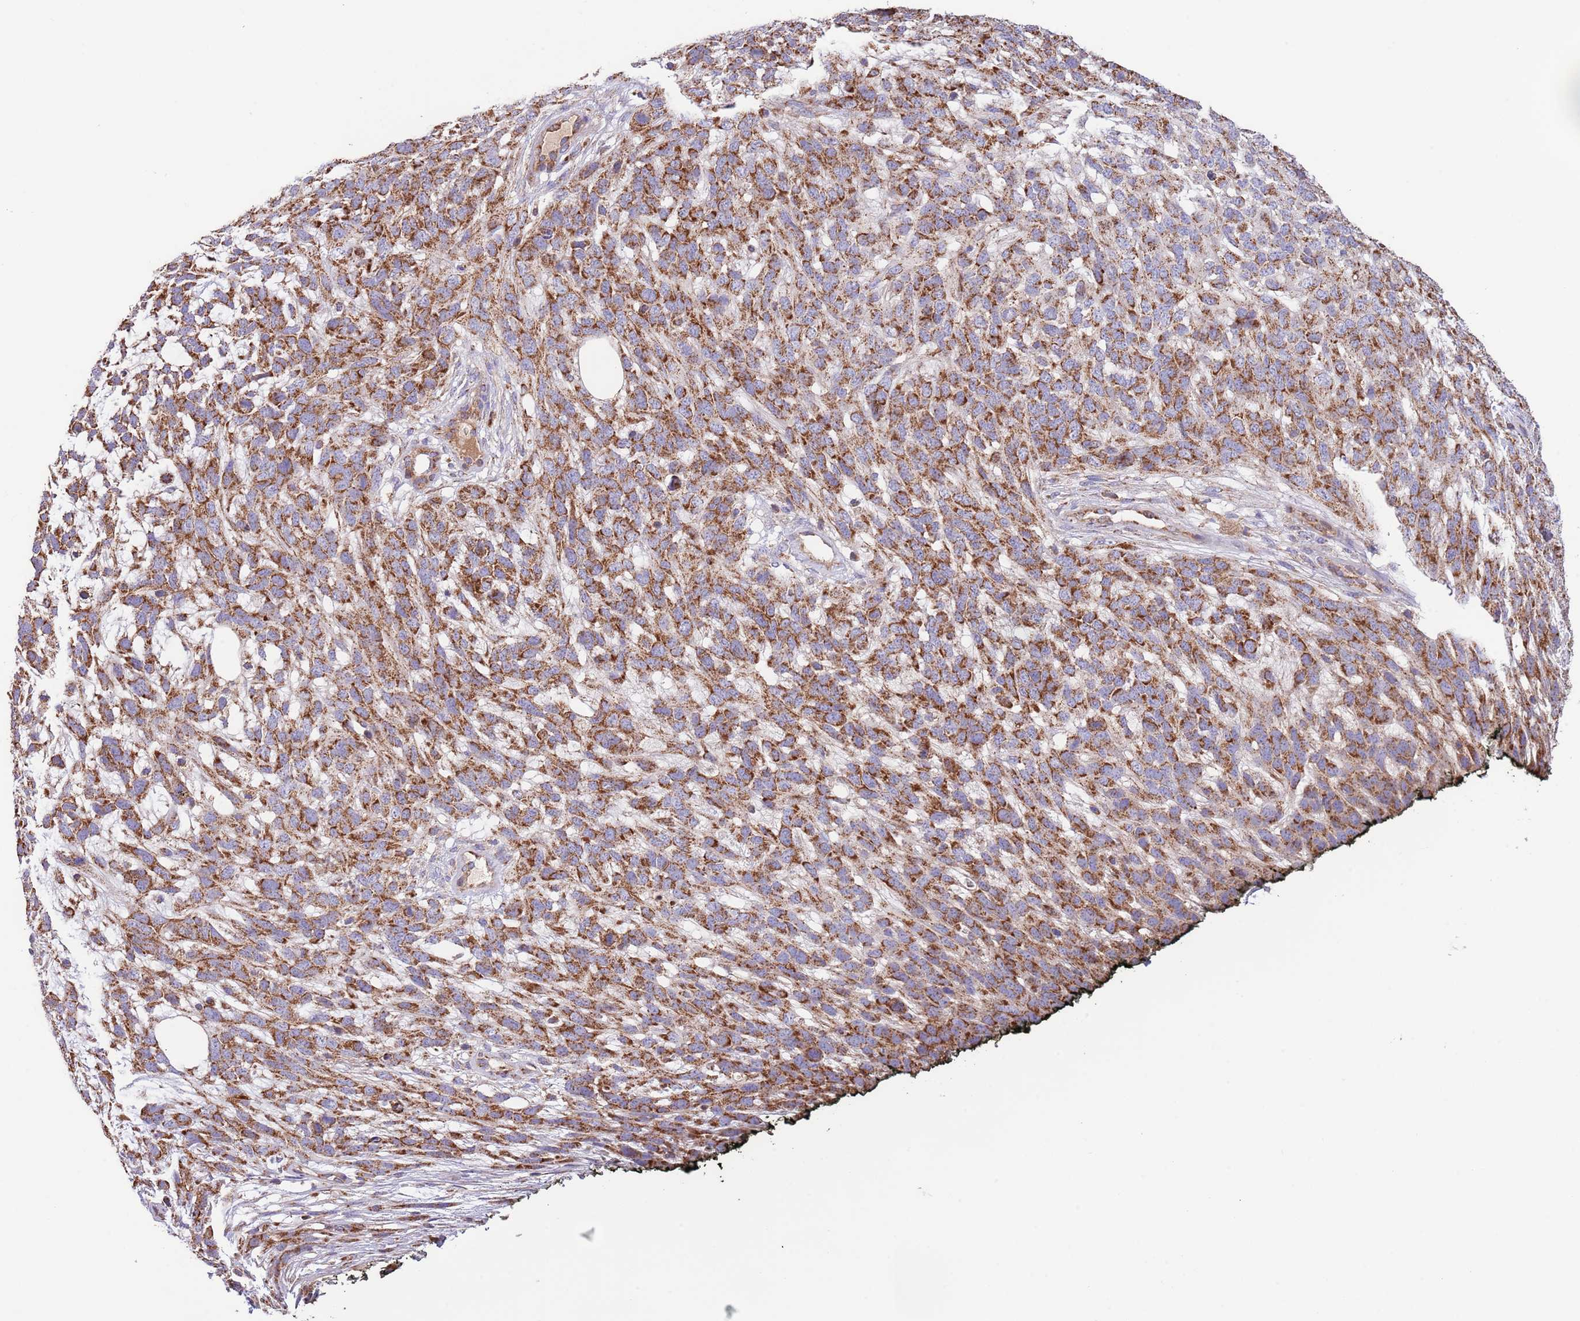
{"staining": {"intensity": "strong", "quantity": ">75%", "location": "cytoplasmic/membranous"}, "tissue": "melanoma", "cell_type": "Tumor cells", "image_type": "cancer", "snomed": [{"axis": "morphology", "description": "Normal morphology"}, {"axis": "morphology", "description": "Malignant melanoma, NOS"}, {"axis": "topography", "description": "Skin"}], "caption": "Malignant melanoma stained with DAB (3,3'-diaminobenzidine) IHC shows high levels of strong cytoplasmic/membranous positivity in about >75% of tumor cells.", "gene": "DNAJA3", "patient": {"sex": "female", "age": 72}}